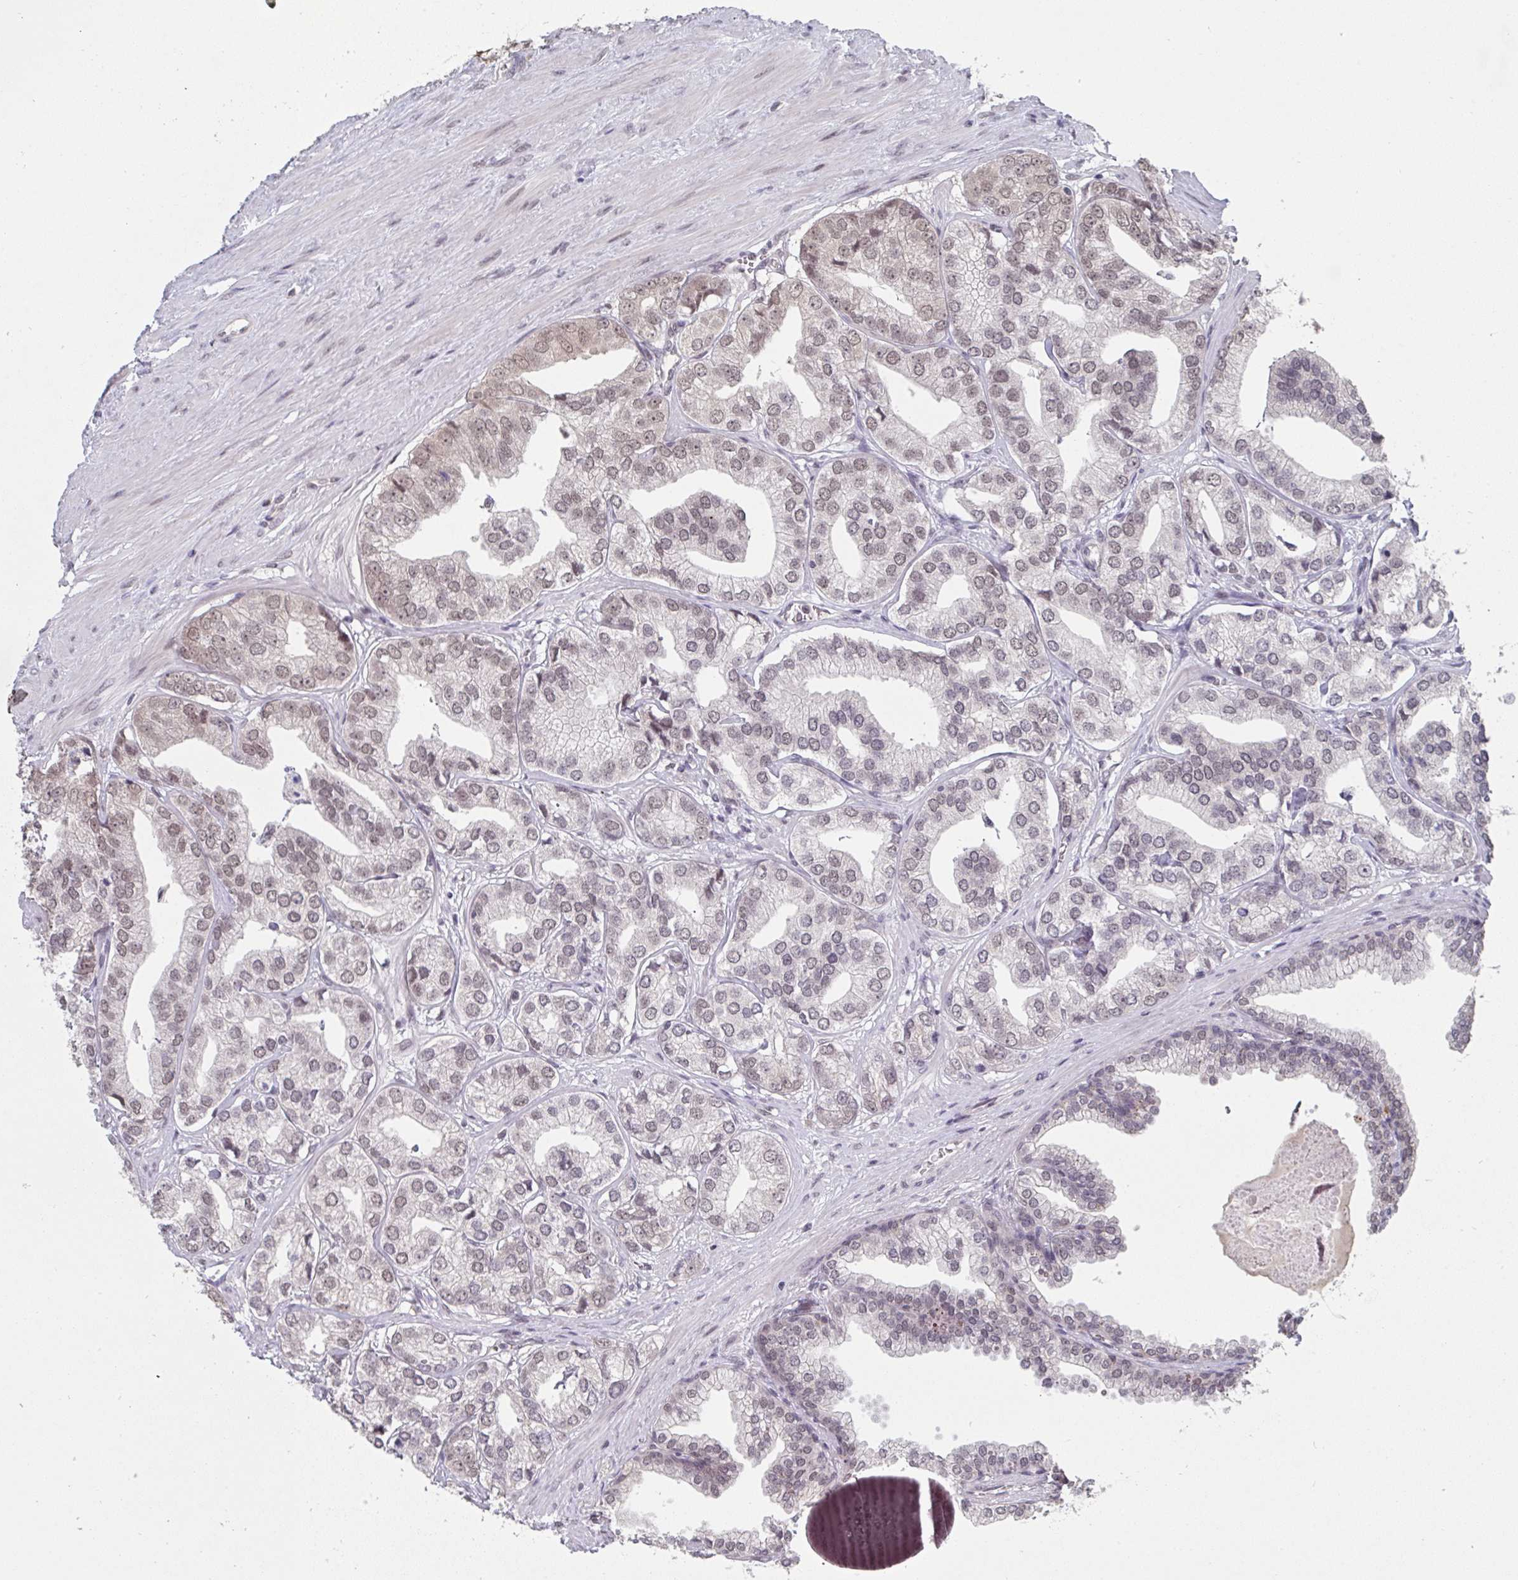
{"staining": {"intensity": "weak", "quantity": ">75%", "location": "nuclear"}, "tissue": "prostate cancer", "cell_type": "Tumor cells", "image_type": "cancer", "snomed": [{"axis": "morphology", "description": "Adenocarcinoma, High grade"}, {"axis": "topography", "description": "Prostate"}], "caption": "A low amount of weak nuclear positivity is seen in about >75% of tumor cells in prostate high-grade adenocarcinoma tissue.", "gene": "JMJD1C", "patient": {"sex": "male", "age": 58}}